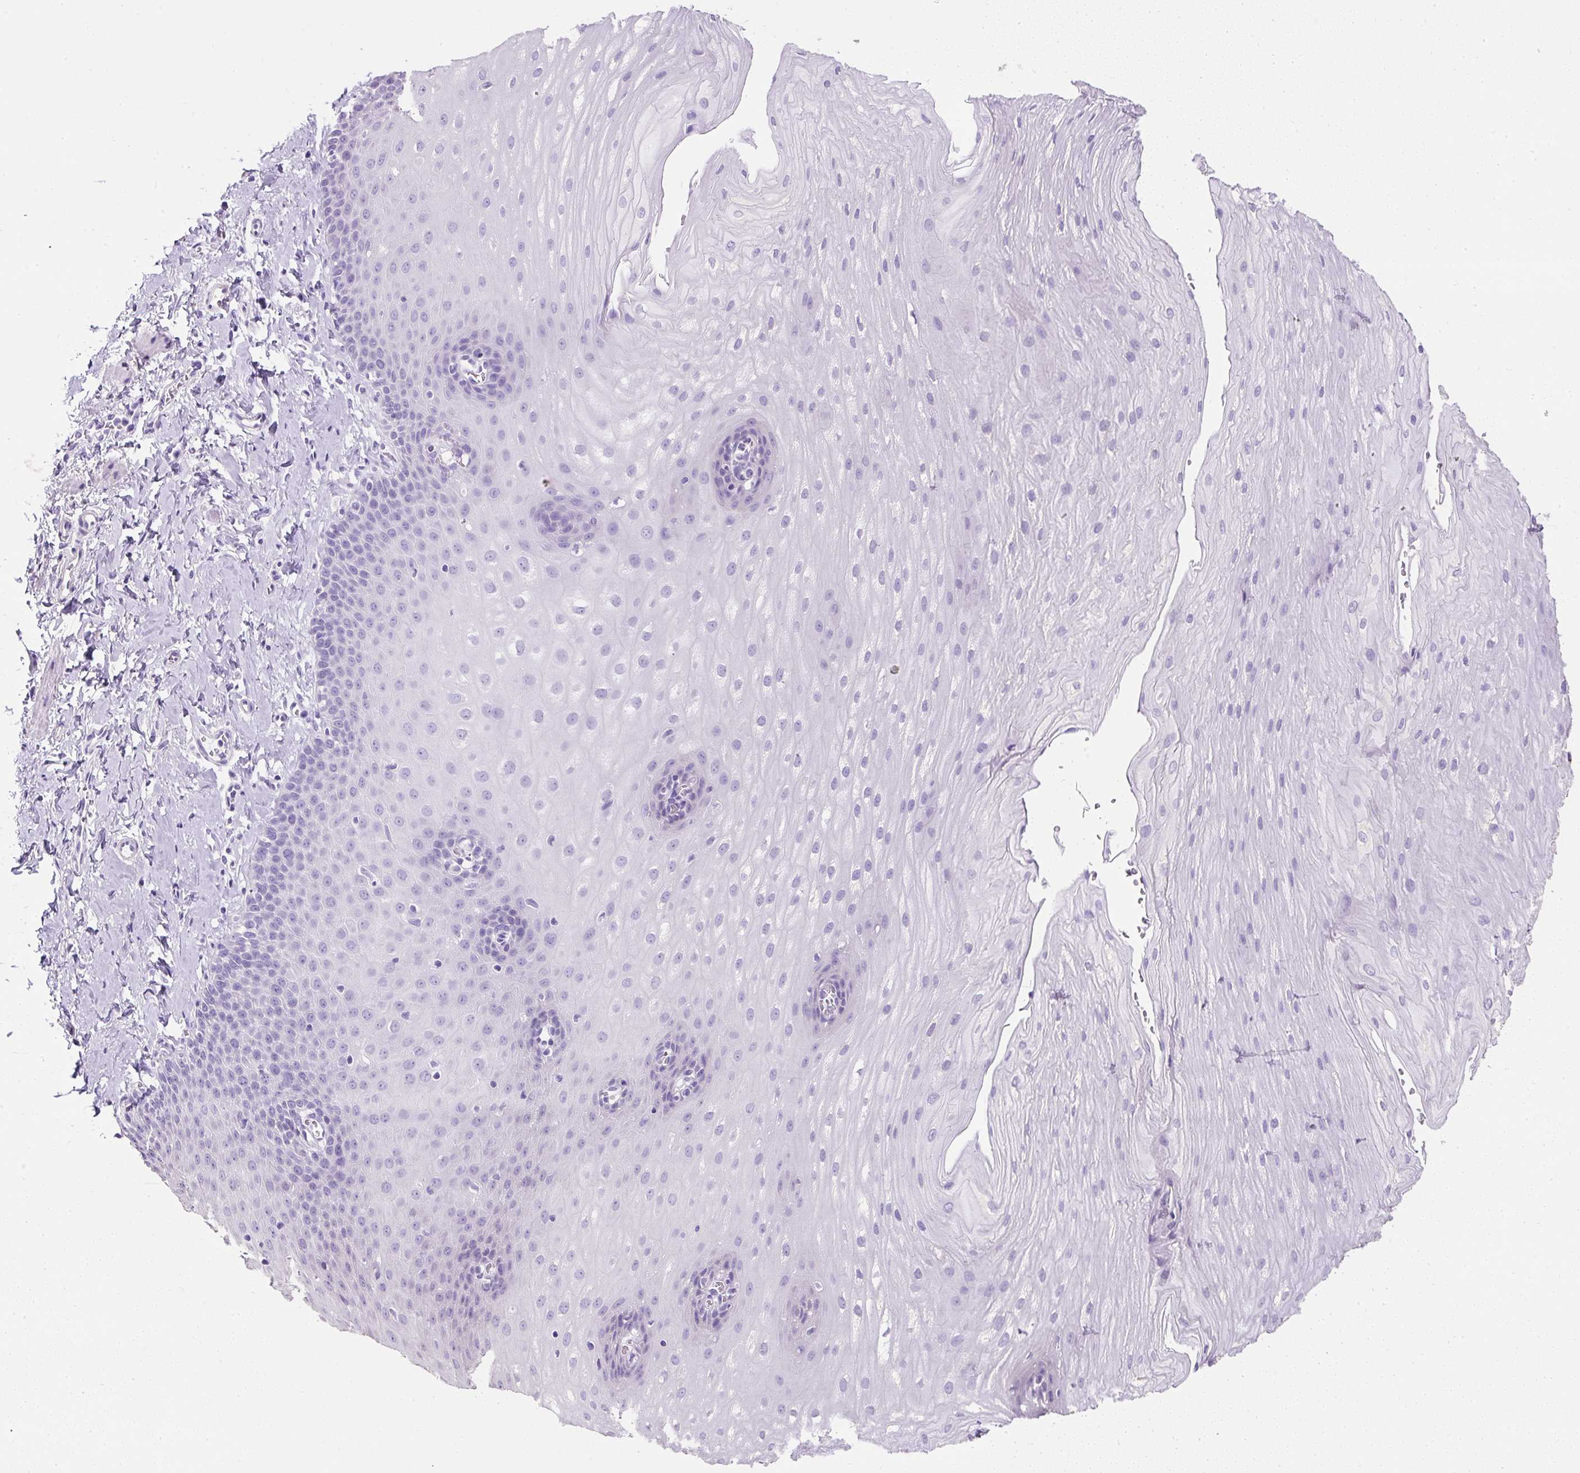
{"staining": {"intensity": "negative", "quantity": "none", "location": "none"}, "tissue": "esophagus", "cell_type": "Squamous epithelial cells", "image_type": "normal", "snomed": [{"axis": "morphology", "description": "Normal tissue, NOS"}, {"axis": "topography", "description": "Esophagus"}], "caption": "The histopathology image exhibits no significant expression in squamous epithelial cells of esophagus. Nuclei are stained in blue.", "gene": "C2CD4C", "patient": {"sex": "male", "age": 70}}